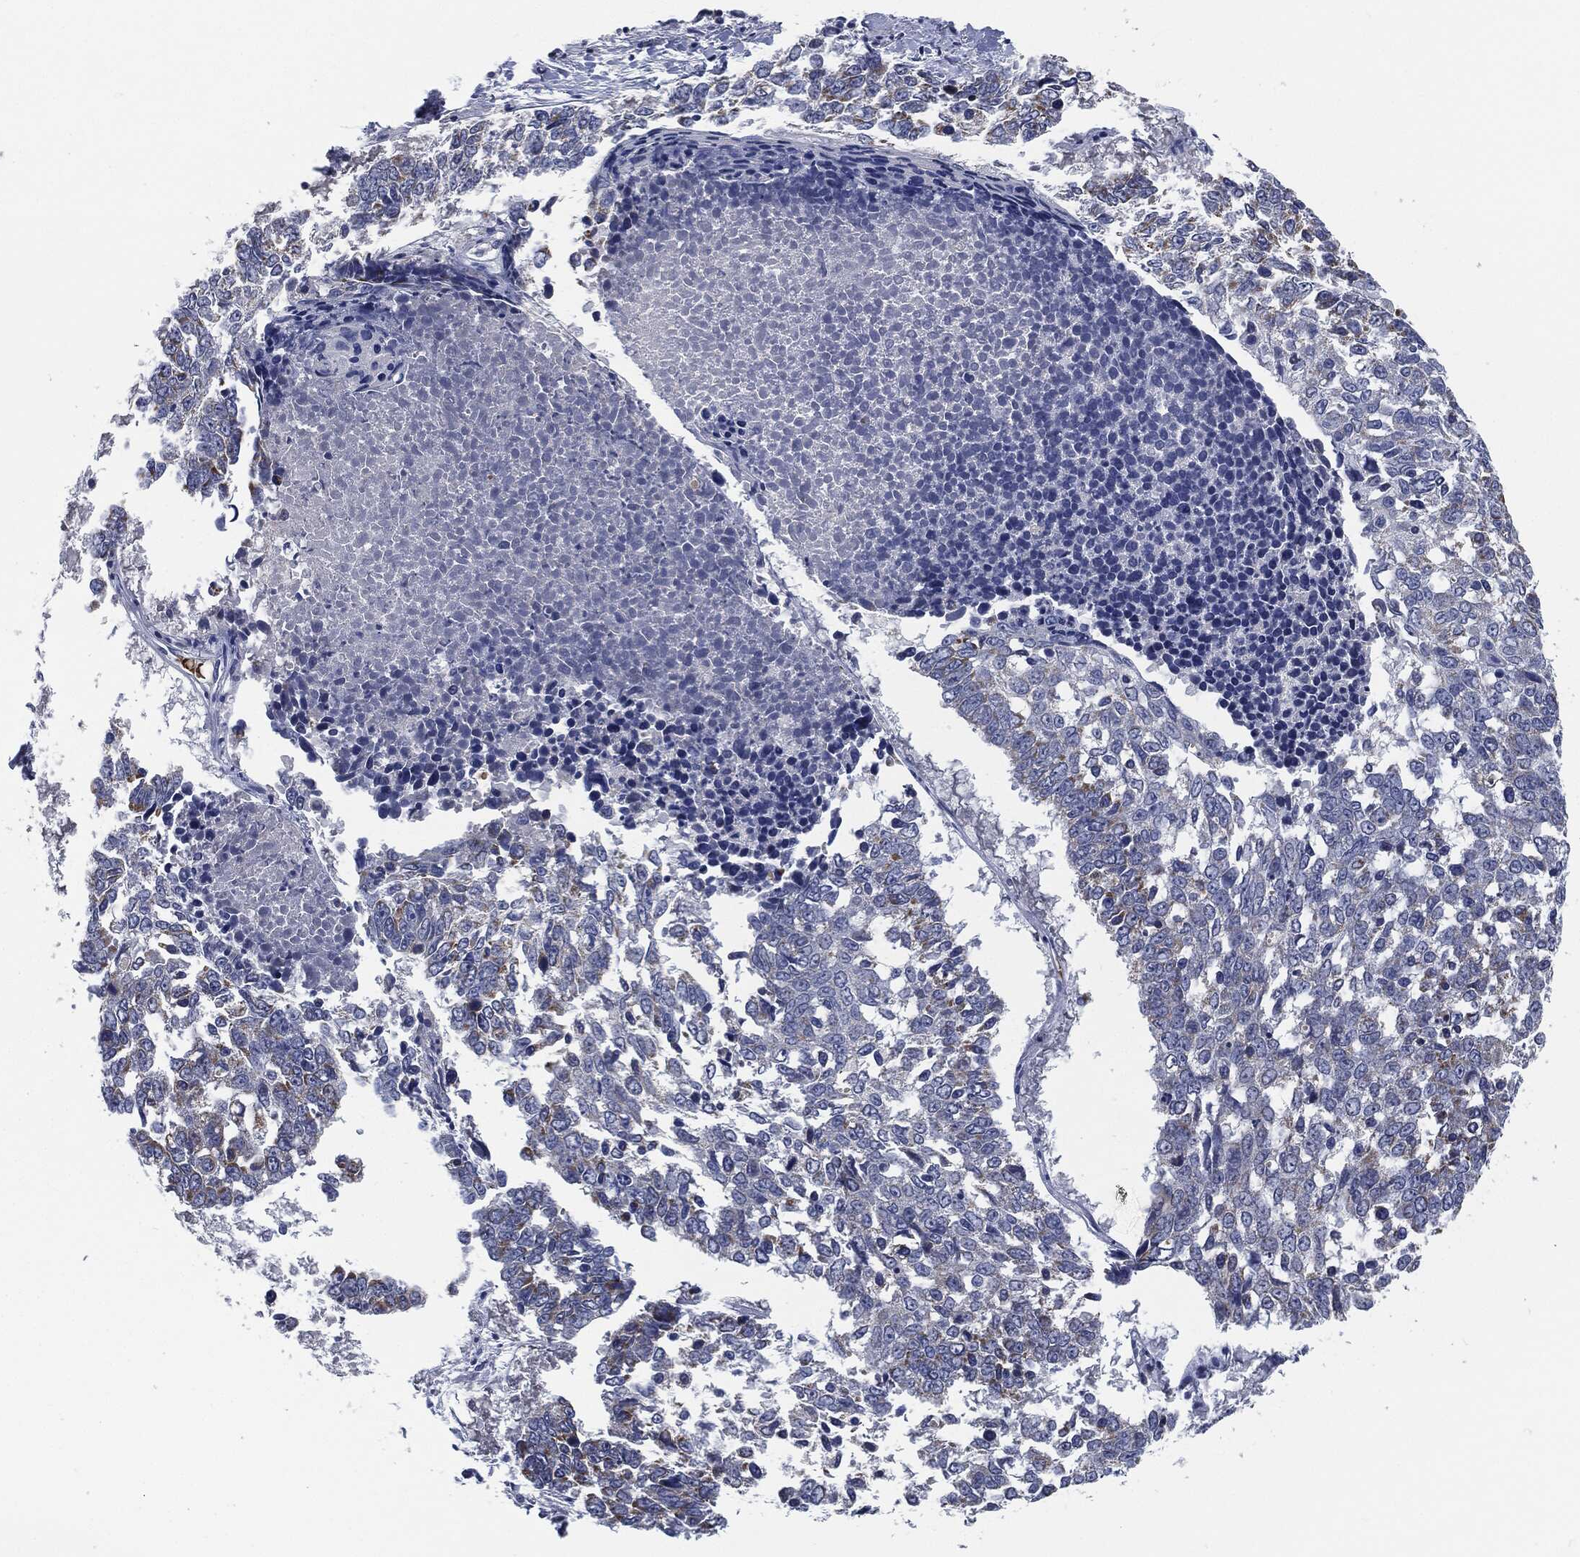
{"staining": {"intensity": "moderate", "quantity": "<25%", "location": "cytoplasmic/membranous"}, "tissue": "lung cancer", "cell_type": "Tumor cells", "image_type": "cancer", "snomed": [{"axis": "morphology", "description": "Squamous cell carcinoma, NOS"}, {"axis": "topography", "description": "Lung"}], "caption": "Protein staining demonstrates moderate cytoplasmic/membranous expression in about <25% of tumor cells in lung squamous cell carcinoma.", "gene": "SIGLEC9", "patient": {"sex": "male", "age": 82}}